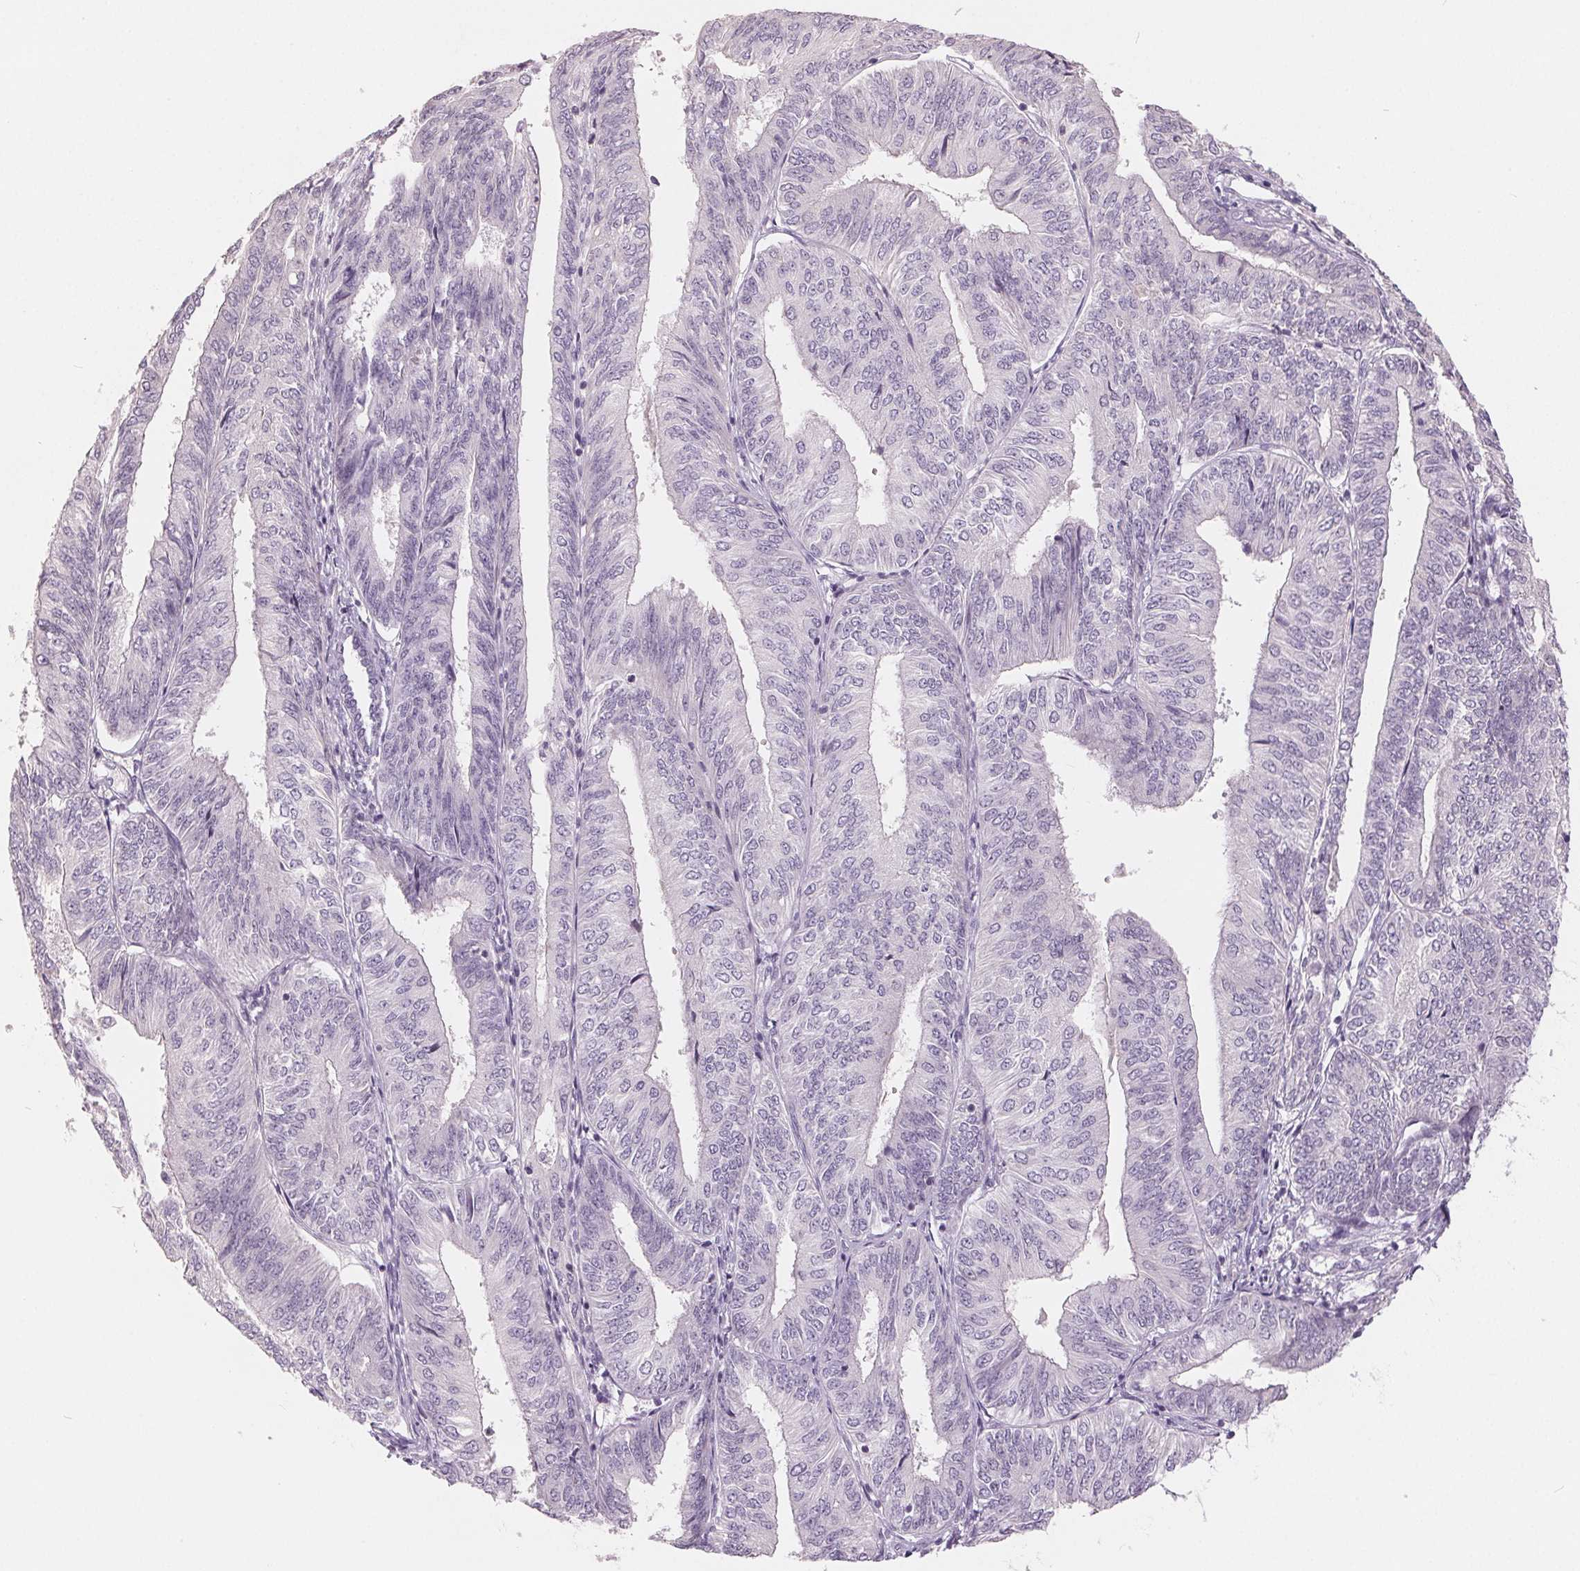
{"staining": {"intensity": "negative", "quantity": "none", "location": "none"}, "tissue": "endometrial cancer", "cell_type": "Tumor cells", "image_type": "cancer", "snomed": [{"axis": "morphology", "description": "Adenocarcinoma, NOS"}, {"axis": "topography", "description": "Endometrium"}], "caption": "Protein analysis of endometrial cancer displays no significant staining in tumor cells. (DAB IHC with hematoxylin counter stain).", "gene": "ZBBX", "patient": {"sex": "female", "age": 58}}